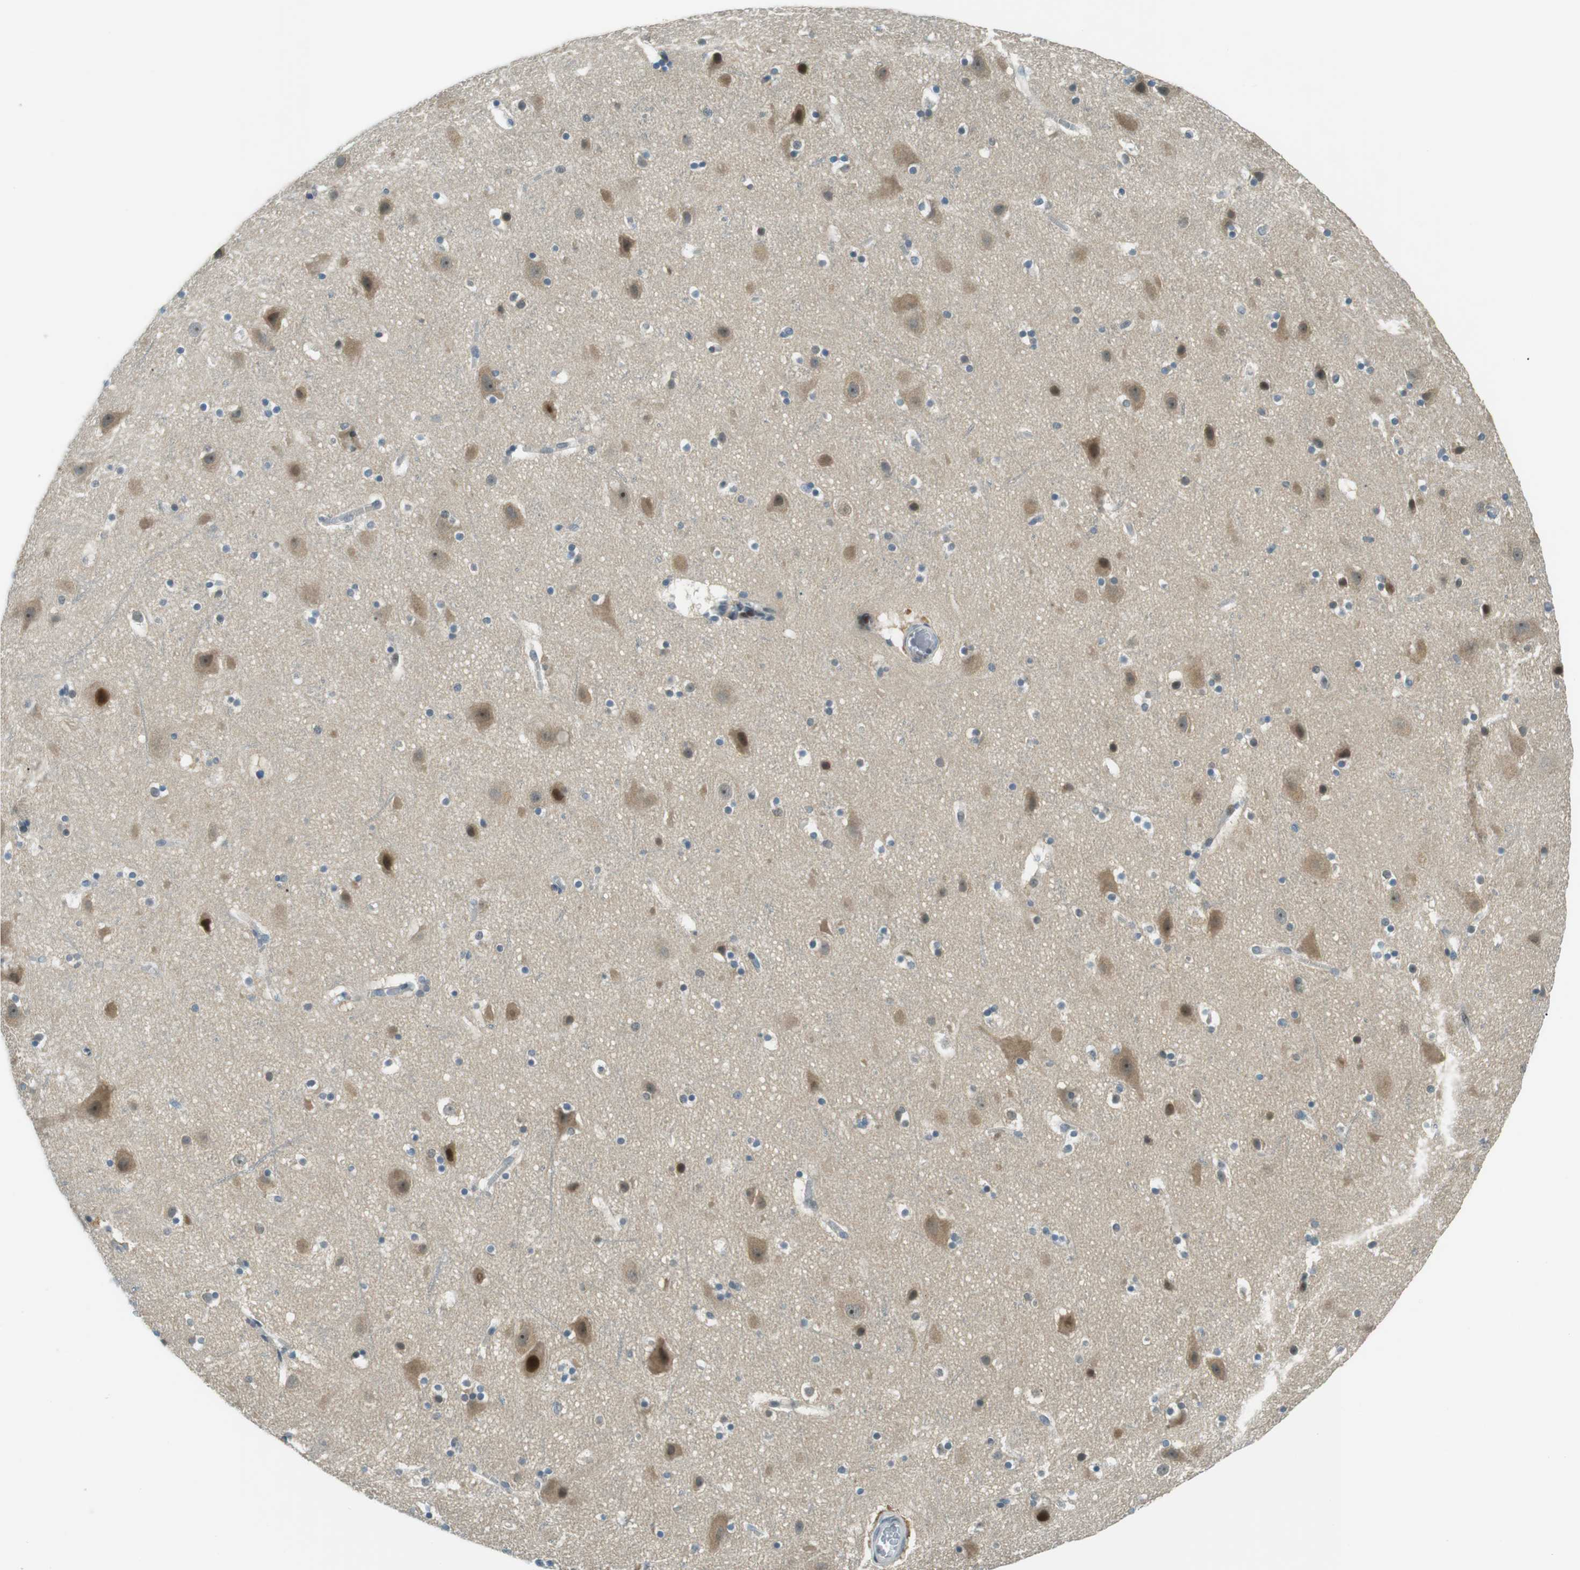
{"staining": {"intensity": "negative", "quantity": "none", "location": "none"}, "tissue": "cerebral cortex", "cell_type": "Endothelial cells", "image_type": "normal", "snomed": [{"axis": "morphology", "description": "Normal tissue, NOS"}, {"axis": "topography", "description": "Cerebral cortex"}], "caption": "An IHC histopathology image of normal cerebral cortex is shown. There is no staining in endothelial cells of cerebral cortex. Nuclei are stained in blue.", "gene": "PJA1", "patient": {"sex": "male", "age": 45}}